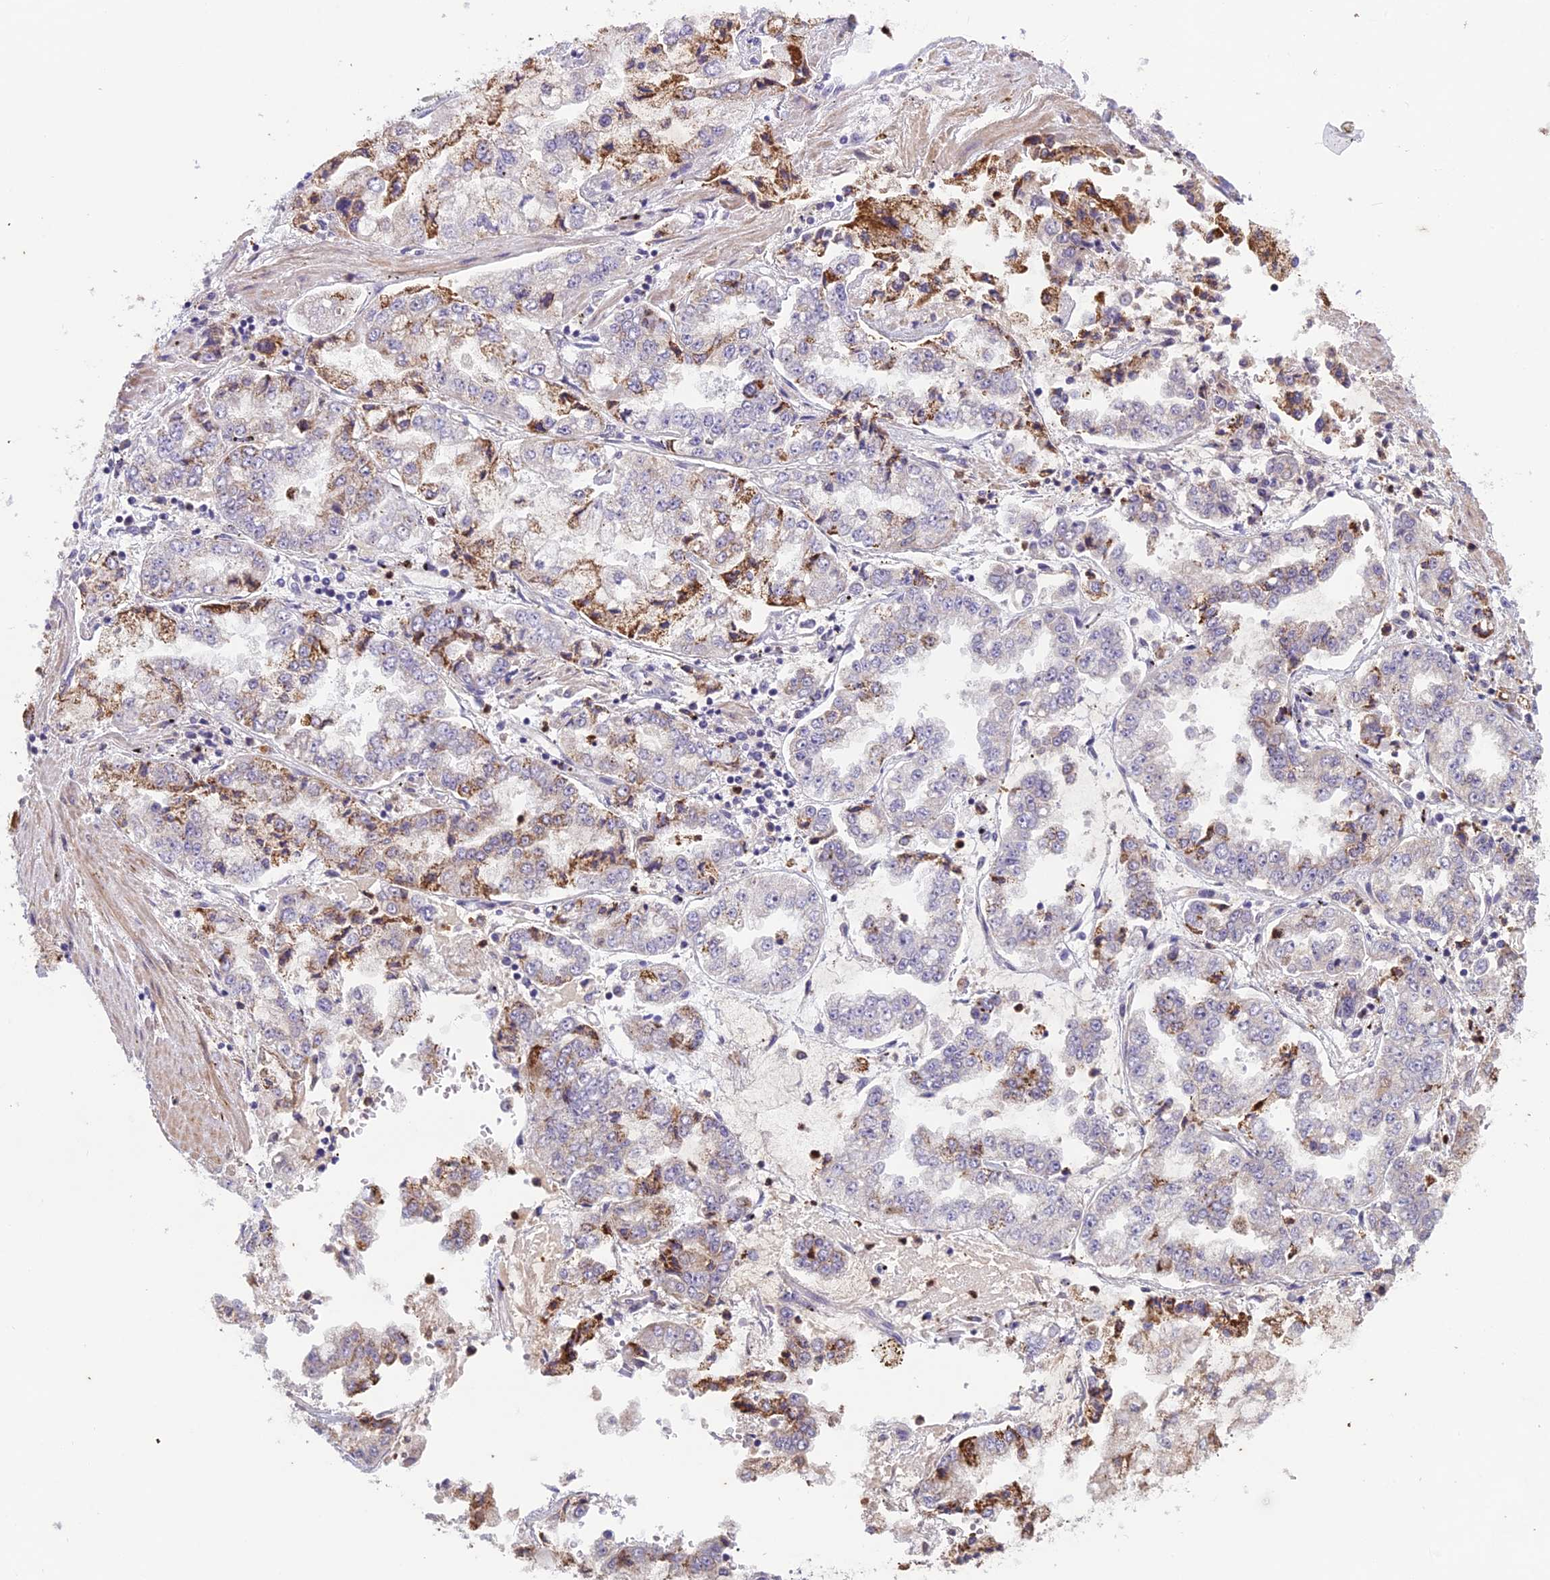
{"staining": {"intensity": "moderate", "quantity": "<25%", "location": "cytoplasmic/membranous"}, "tissue": "stomach cancer", "cell_type": "Tumor cells", "image_type": "cancer", "snomed": [{"axis": "morphology", "description": "Adenocarcinoma, NOS"}, {"axis": "topography", "description": "Stomach"}], "caption": "Stomach adenocarcinoma was stained to show a protein in brown. There is low levels of moderate cytoplasmic/membranous expression in approximately <25% of tumor cells.", "gene": "ENSG00000188897", "patient": {"sex": "male", "age": 76}}